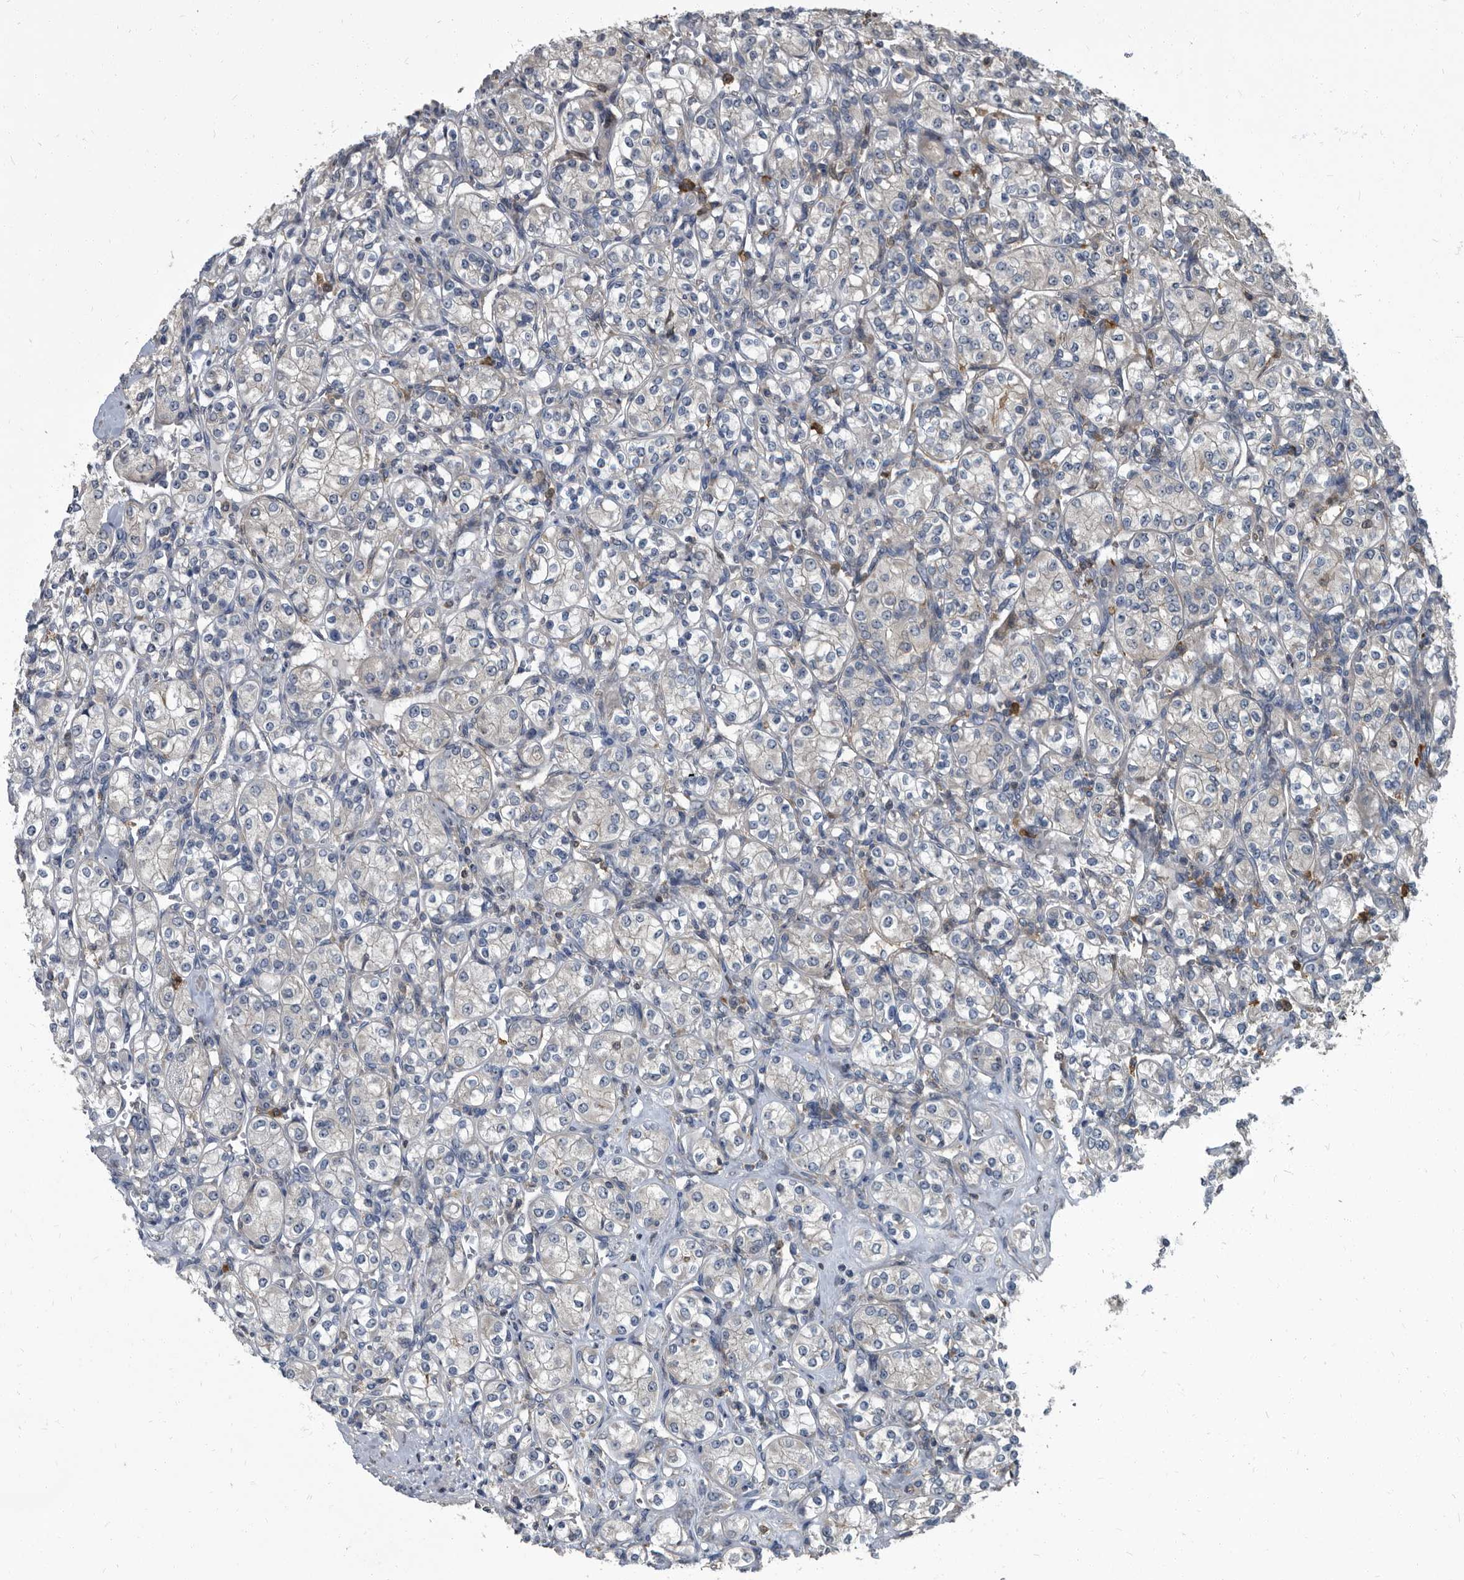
{"staining": {"intensity": "negative", "quantity": "none", "location": "none"}, "tissue": "renal cancer", "cell_type": "Tumor cells", "image_type": "cancer", "snomed": [{"axis": "morphology", "description": "Adenocarcinoma, NOS"}, {"axis": "topography", "description": "Kidney"}], "caption": "Immunohistochemistry micrograph of neoplastic tissue: renal cancer (adenocarcinoma) stained with DAB shows no significant protein positivity in tumor cells. (DAB IHC, high magnification).", "gene": "CDV3", "patient": {"sex": "male", "age": 77}}